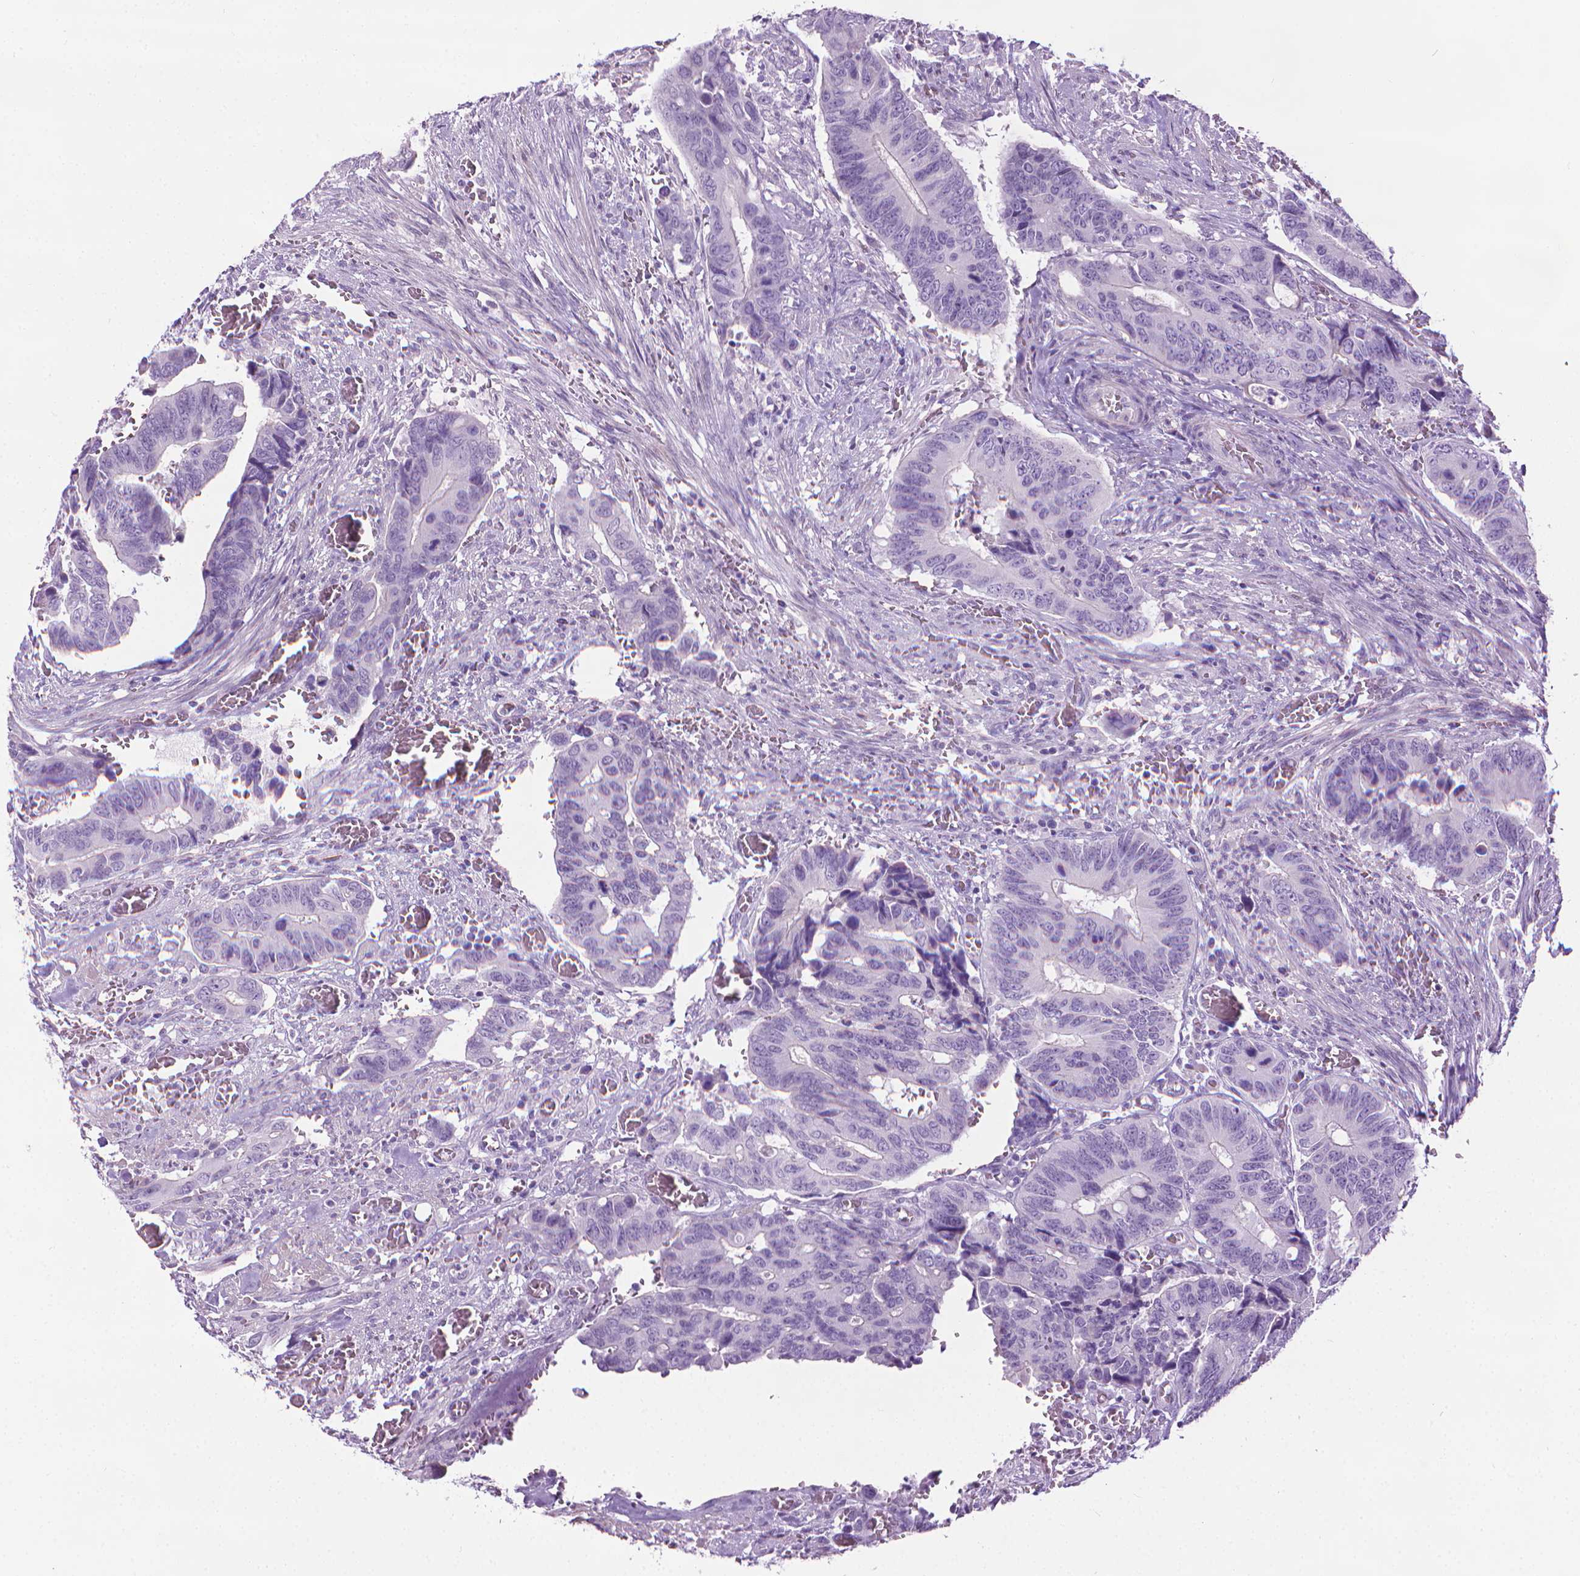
{"staining": {"intensity": "negative", "quantity": "none", "location": "none"}, "tissue": "colorectal cancer", "cell_type": "Tumor cells", "image_type": "cancer", "snomed": [{"axis": "morphology", "description": "Adenocarcinoma, NOS"}, {"axis": "topography", "description": "Colon"}], "caption": "High magnification brightfield microscopy of colorectal cancer stained with DAB (3,3'-diaminobenzidine) (brown) and counterstained with hematoxylin (blue): tumor cells show no significant staining. (DAB immunohistochemistry with hematoxylin counter stain).", "gene": "DNAI7", "patient": {"sex": "male", "age": 49}}